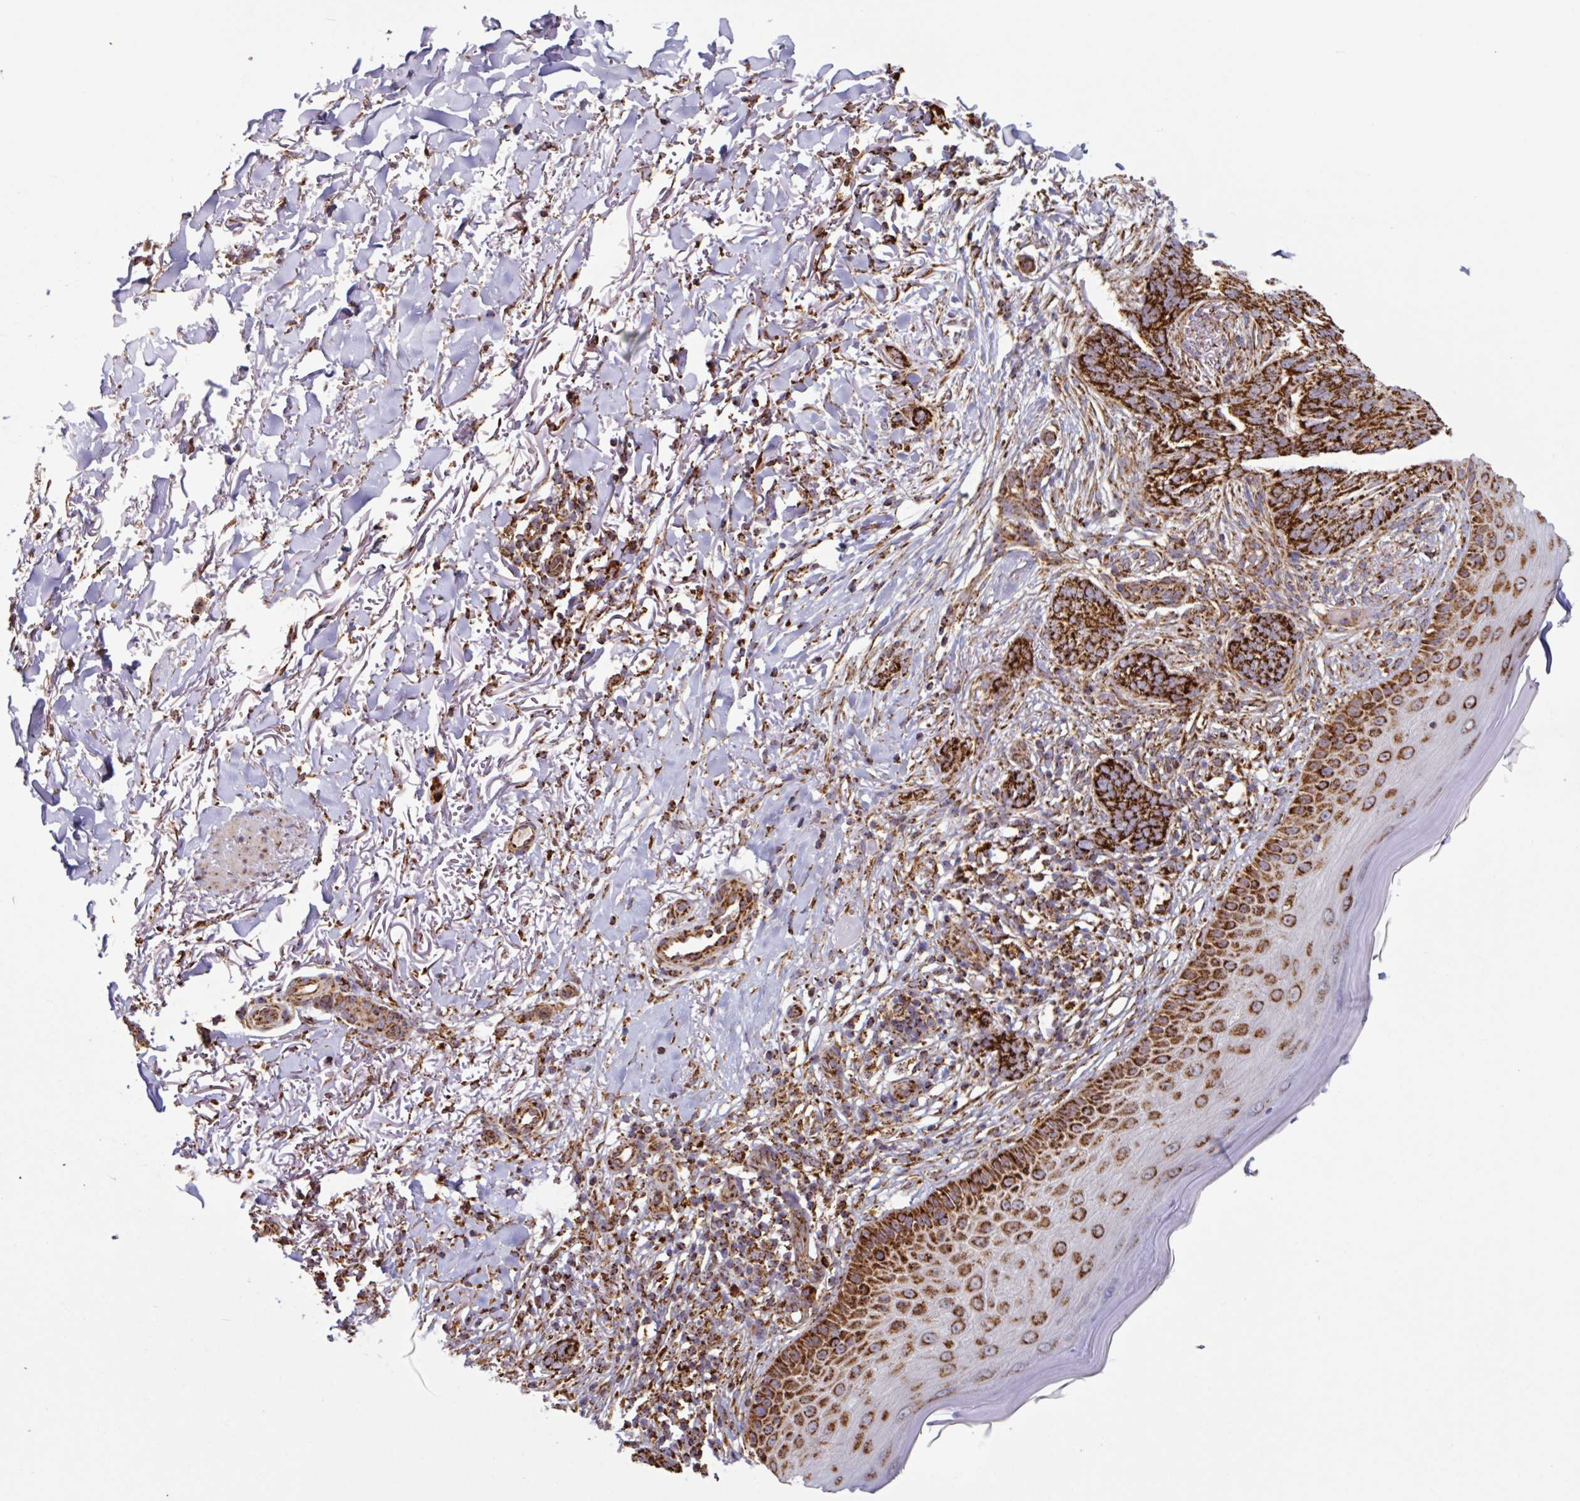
{"staining": {"intensity": "strong", "quantity": ">75%", "location": "cytoplasmic/membranous"}, "tissue": "skin cancer", "cell_type": "Tumor cells", "image_type": "cancer", "snomed": [{"axis": "morphology", "description": "Normal tissue, NOS"}, {"axis": "morphology", "description": "Basal cell carcinoma"}, {"axis": "topography", "description": "Skin"}], "caption": "High-power microscopy captured an immunohistochemistry image of skin cancer, revealing strong cytoplasmic/membranous positivity in about >75% of tumor cells.", "gene": "TRAP1", "patient": {"sex": "female", "age": 67}}